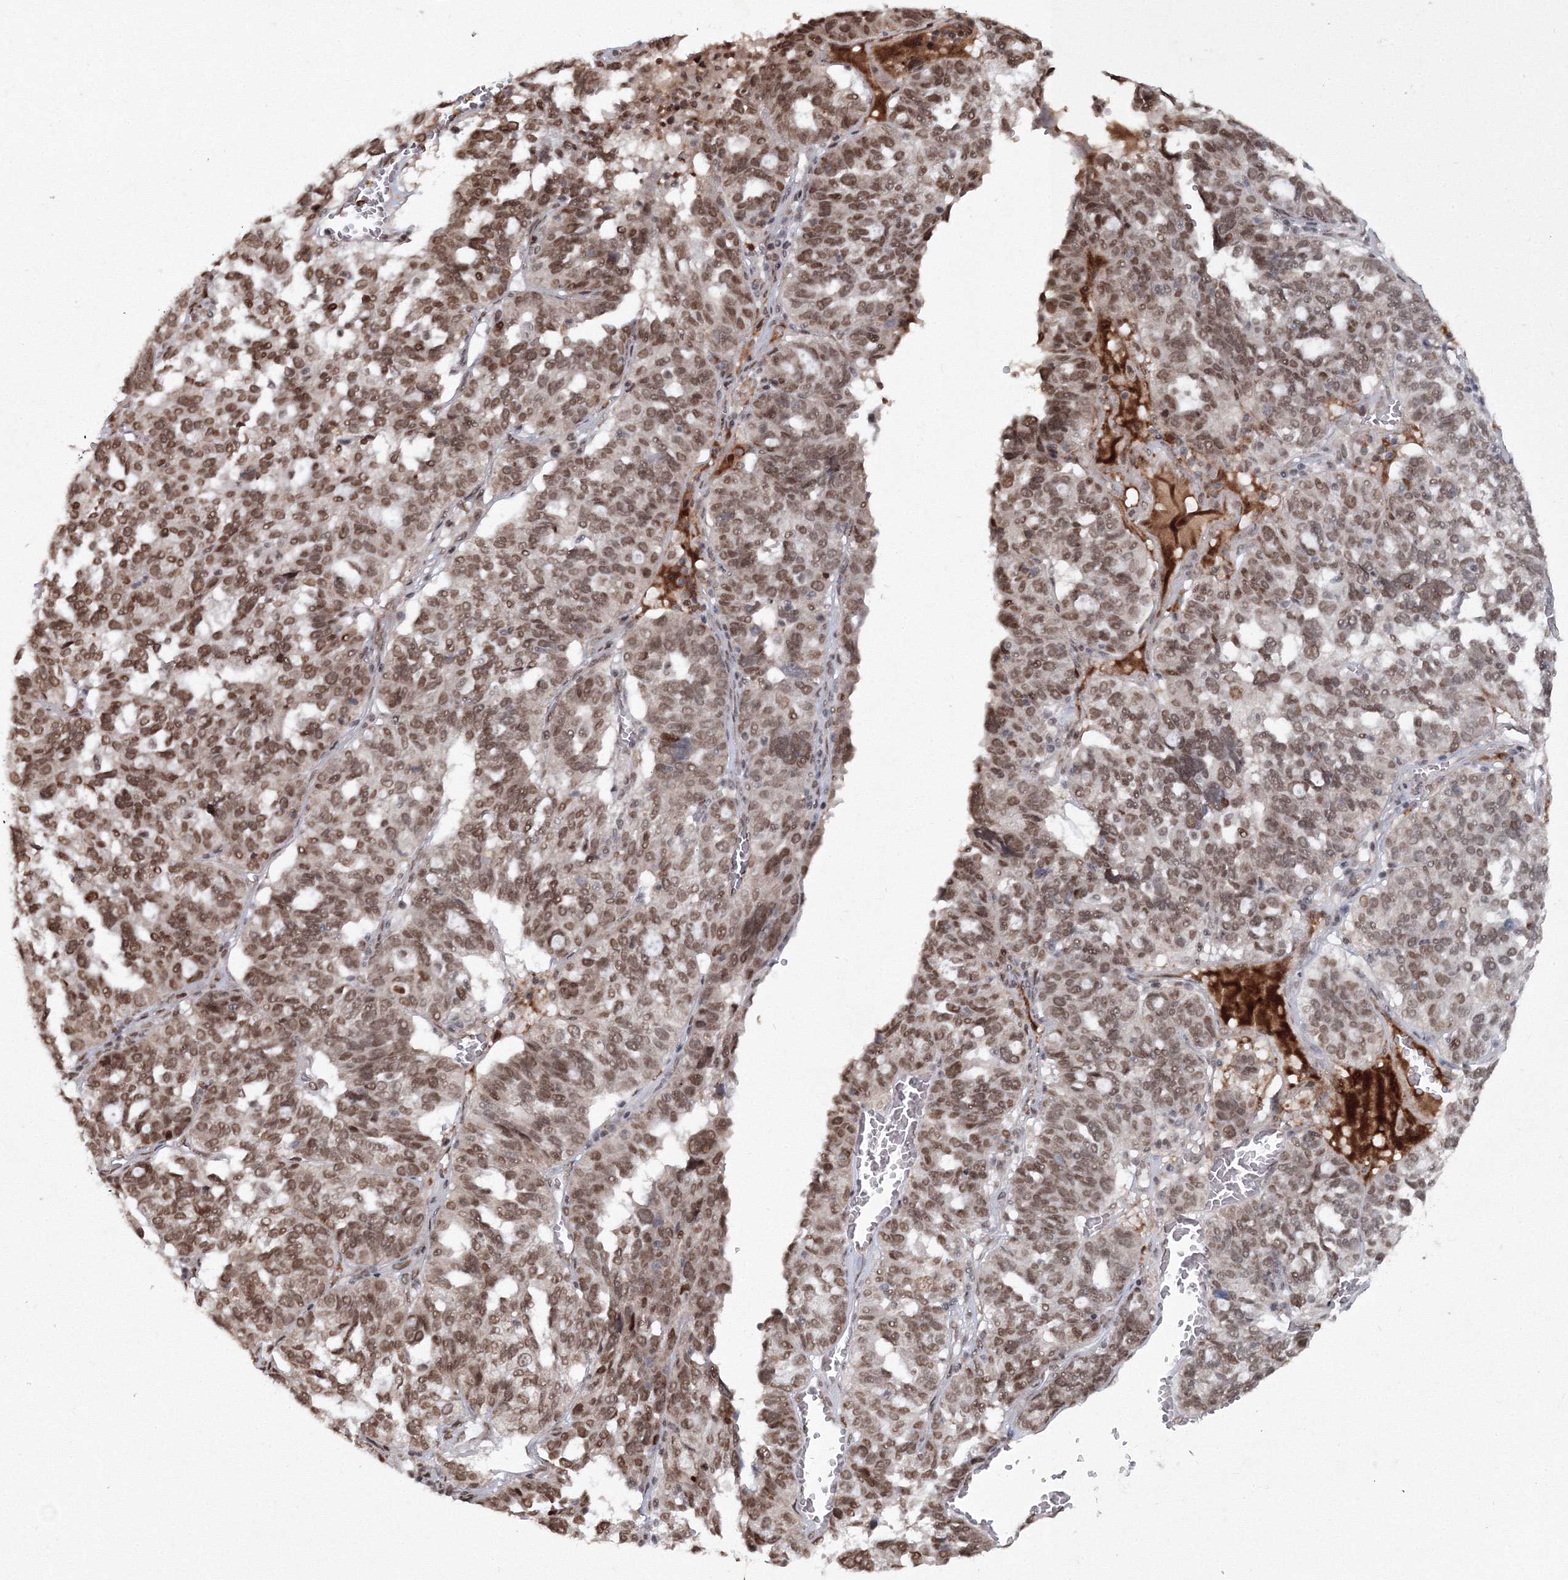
{"staining": {"intensity": "moderate", "quantity": ">75%", "location": "nuclear"}, "tissue": "ovarian cancer", "cell_type": "Tumor cells", "image_type": "cancer", "snomed": [{"axis": "morphology", "description": "Cystadenocarcinoma, serous, NOS"}, {"axis": "topography", "description": "Ovary"}], "caption": "IHC staining of ovarian cancer (serous cystadenocarcinoma), which reveals medium levels of moderate nuclear staining in approximately >75% of tumor cells indicating moderate nuclear protein positivity. The staining was performed using DAB (brown) for protein detection and nuclei were counterstained in hematoxylin (blue).", "gene": "C3orf33", "patient": {"sex": "female", "age": 59}}